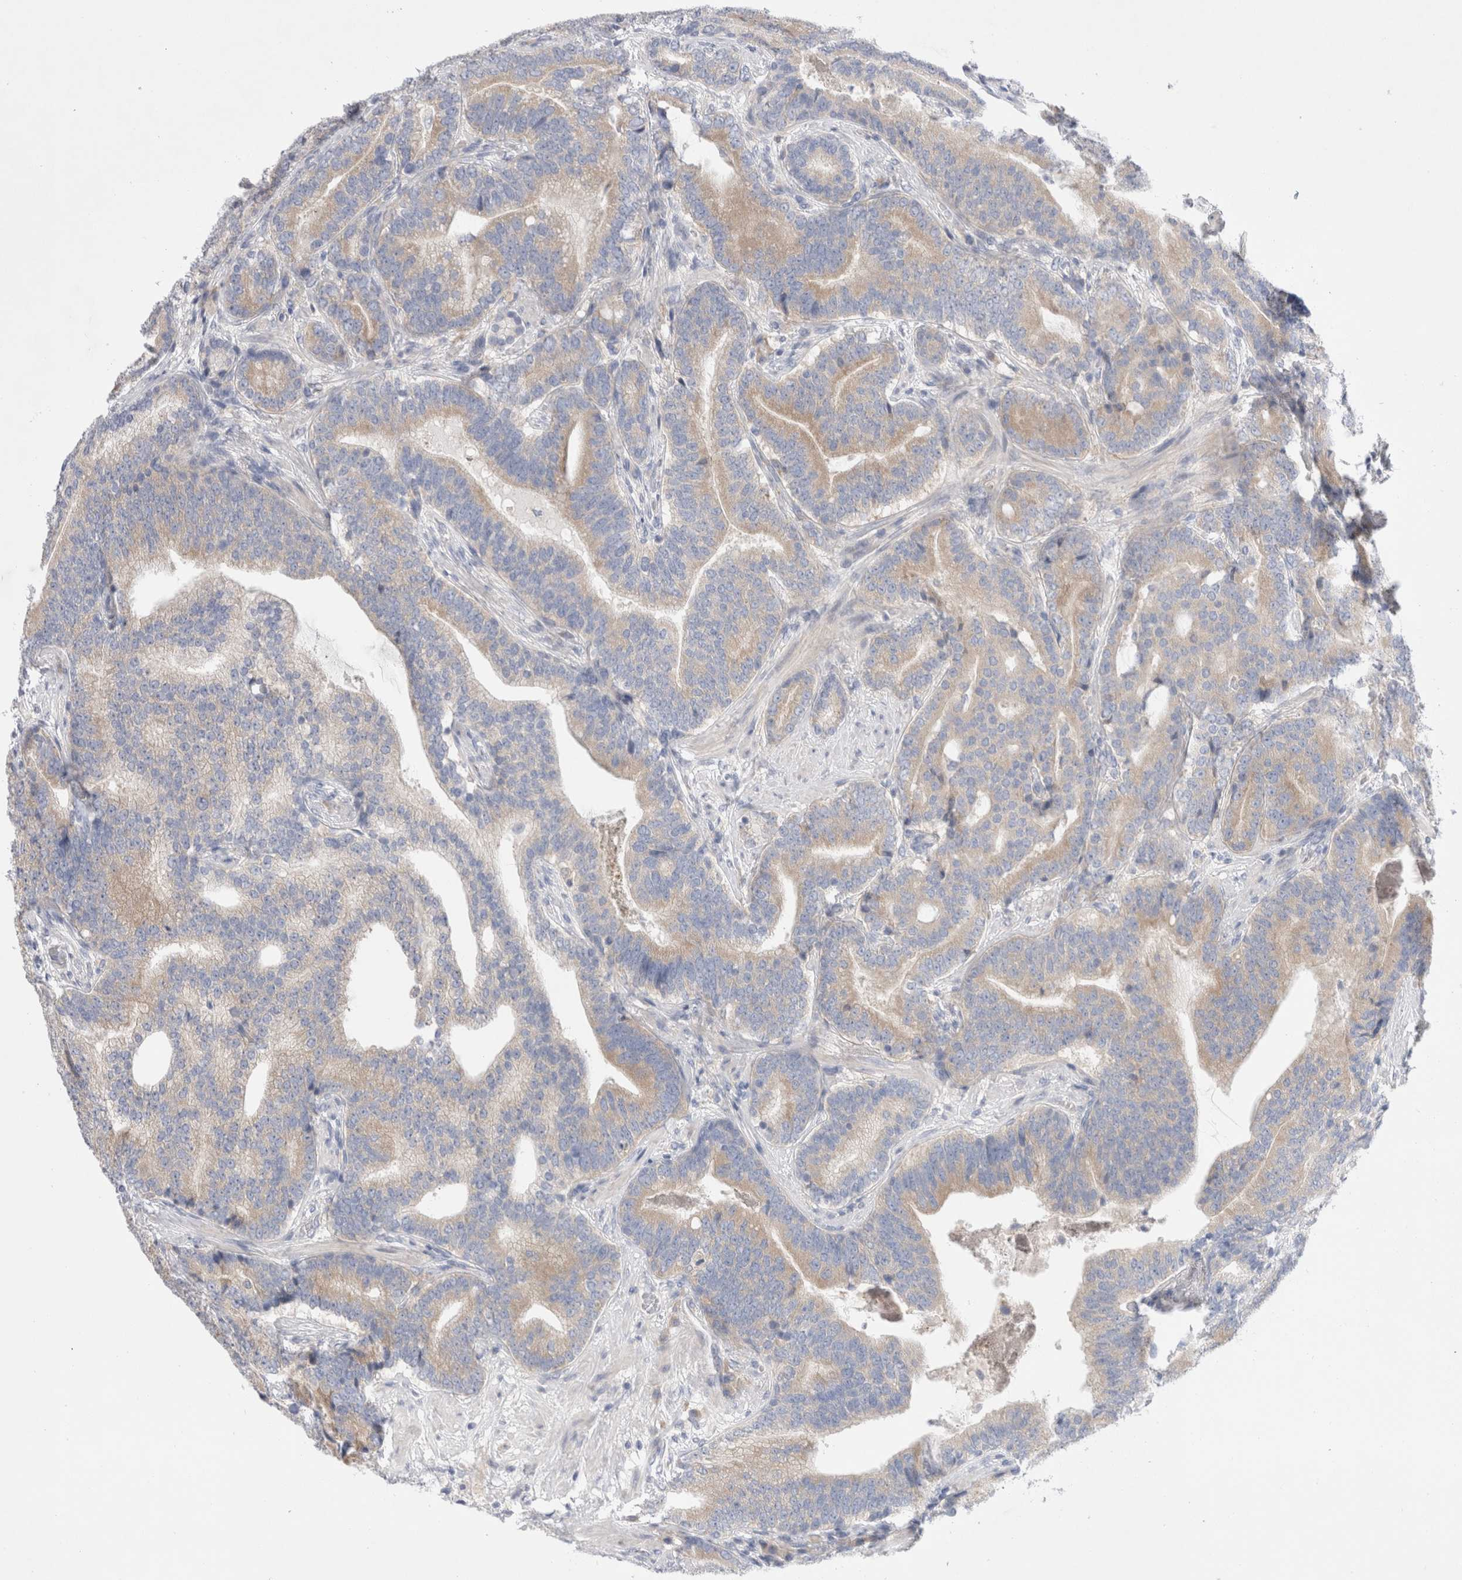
{"staining": {"intensity": "weak", "quantity": ">75%", "location": "cytoplasmic/membranous"}, "tissue": "prostate cancer", "cell_type": "Tumor cells", "image_type": "cancer", "snomed": [{"axis": "morphology", "description": "Adenocarcinoma, High grade"}, {"axis": "topography", "description": "Prostate"}], "caption": "Brown immunohistochemical staining in human prostate high-grade adenocarcinoma demonstrates weak cytoplasmic/membranous staining in approximately >75% of tumor cells.", "gene": "RBM12B", "patient": {"sex": "male", "age": 55}}